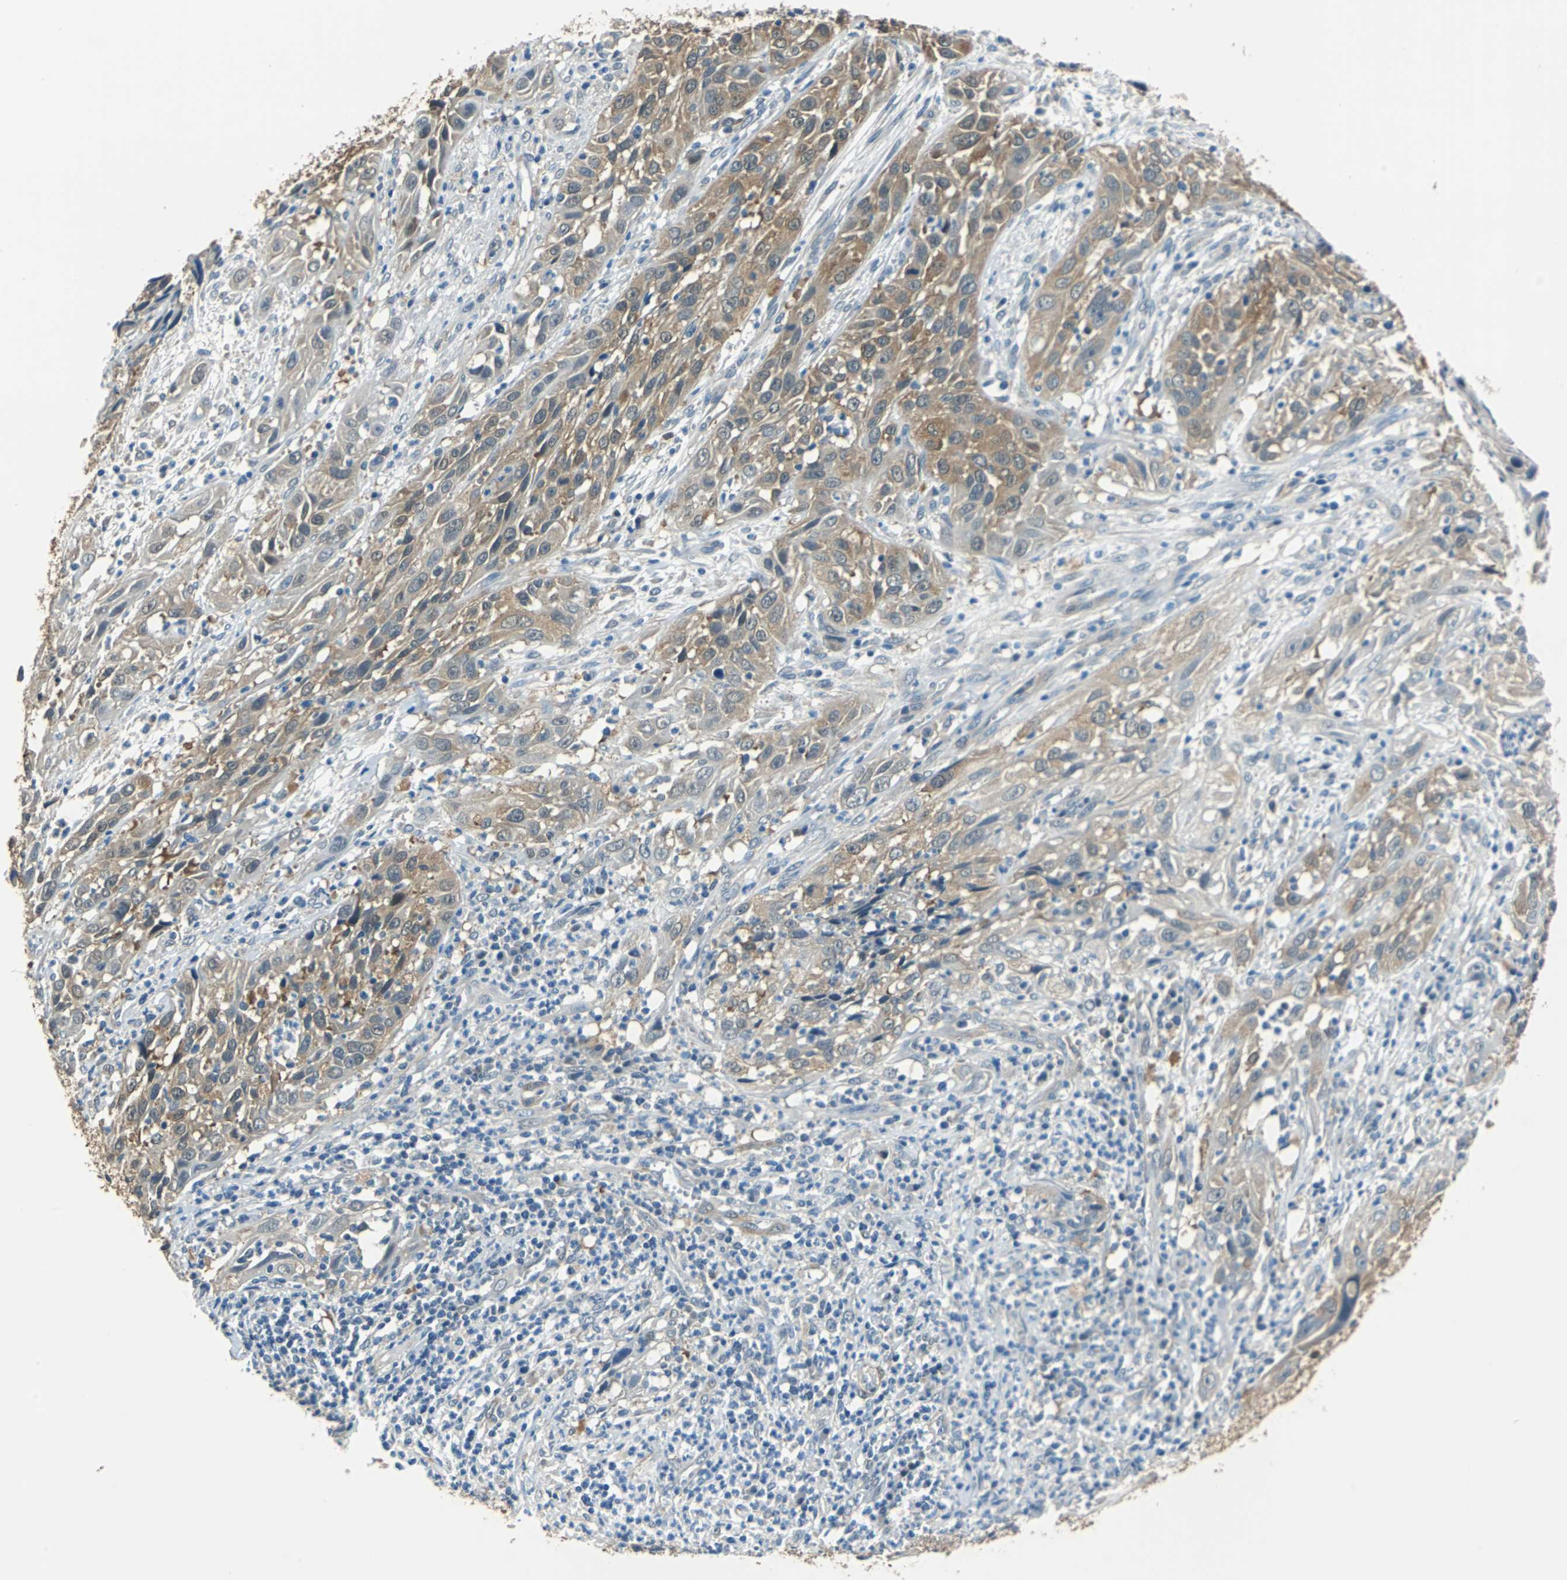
{"staining": {"intensity": "moderate", "quantity": ">75%", "location": "cytoplasmic/membranous"}, "tissue": "cervical cancer", "cell_type": "Tumor cells", "image_type": "cancer", "snomed": [{"axis": "morphology", "description": "Squamous cell carcinoma, NOS"}, {"axis": "topography", "description": "Cervix"}], "caption": "Protein expression analysis of cervical cancer demonstrates moderate cytoplasmic/membranous staining in approximately >75% of tumor cells. (IHC, brightfield microscopy, high magnification).", "gene": "FKBP4", "patient": {"sex": "female", "age": 32}}